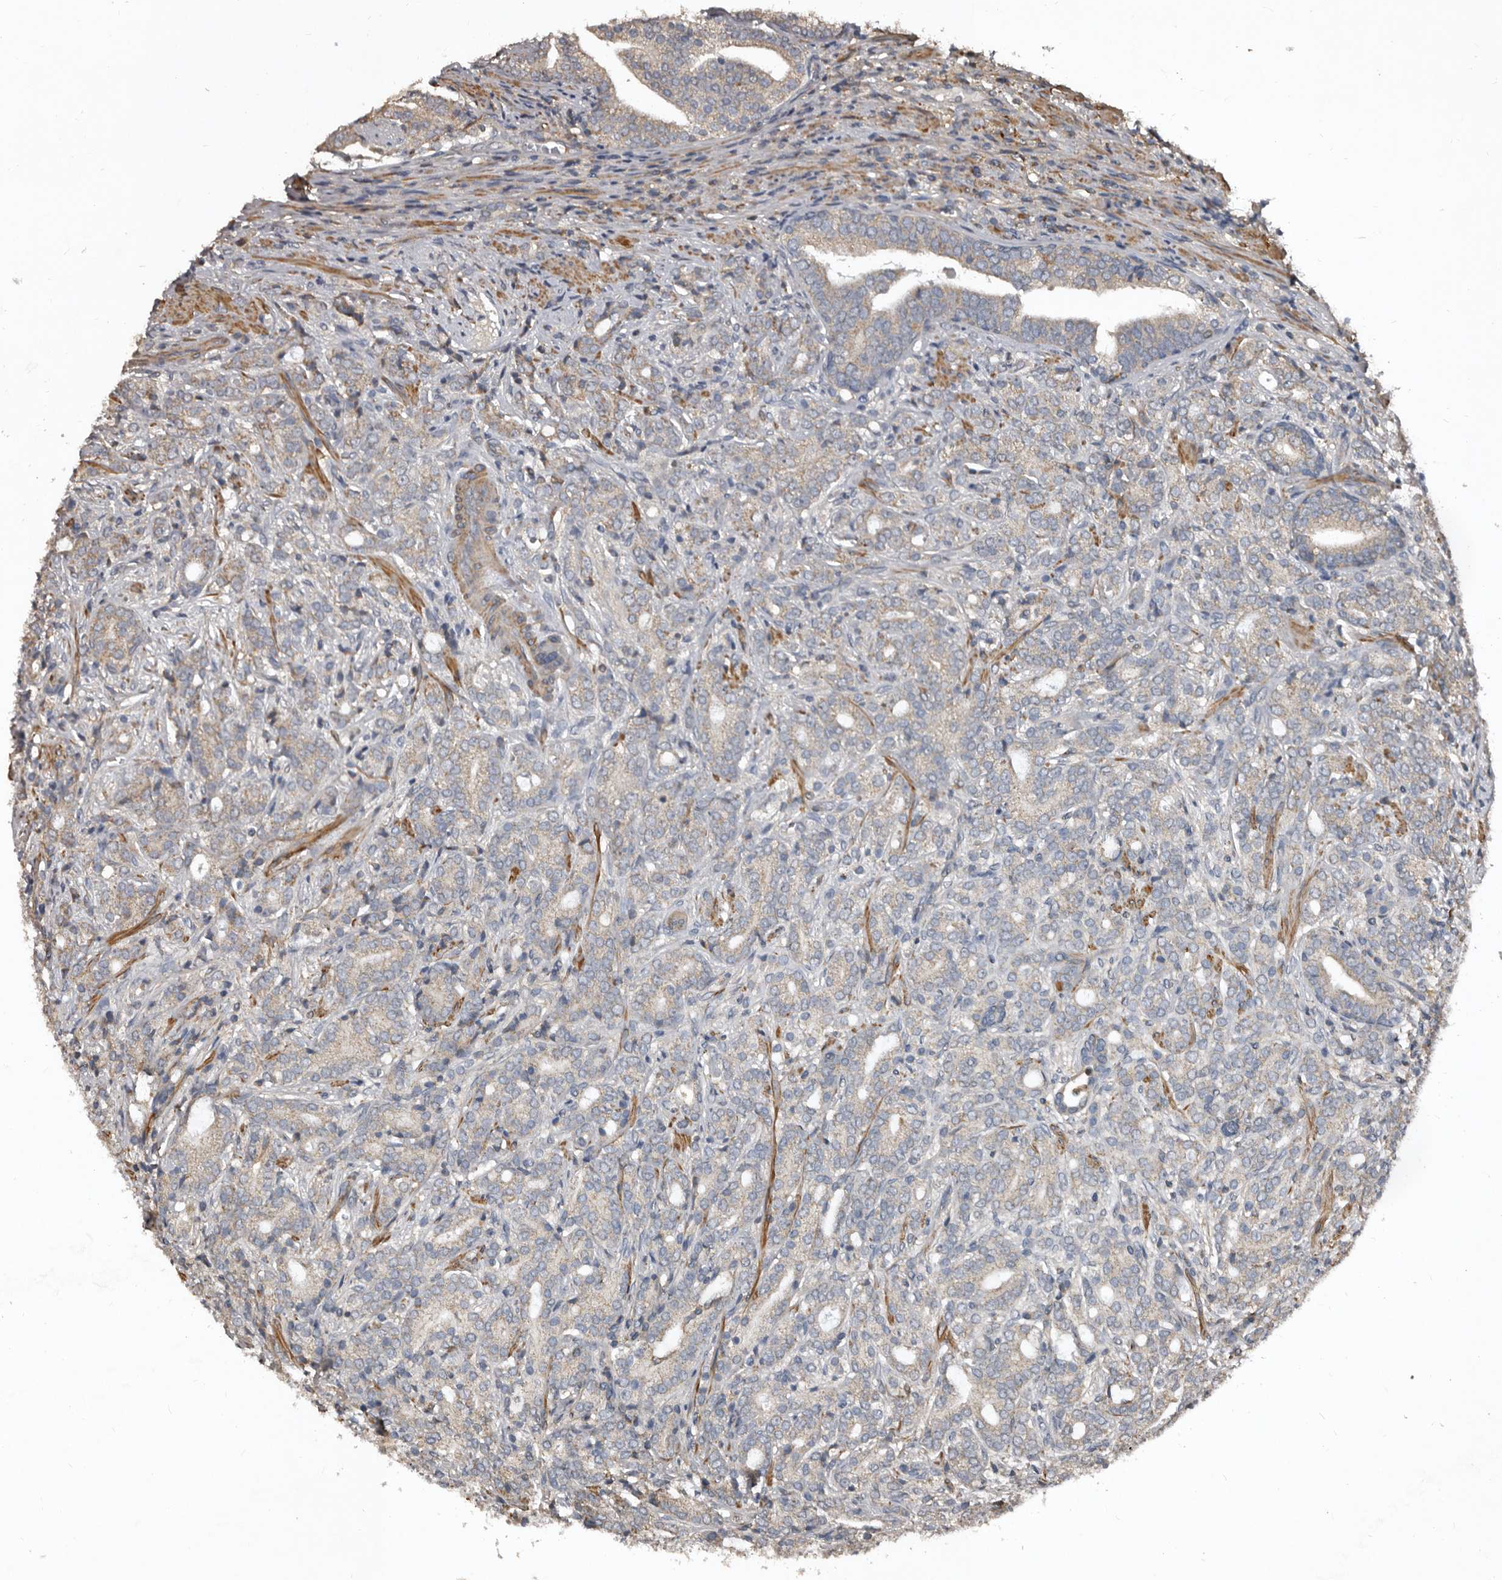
{"staining": {"intensity": "weak", "quantity": "<25%", "location": "cytoplasmic/membranous"}, "tissue": "prostate cancer", "cell_type": "Tumor cells", "image_type": "cancer", "snomed": [{"axis": "morphology", "description": "Adenocarcinoma, High grade"}, {"axis": "topography", "description": "Prostate"}], "caption": "Immunohistochemical staining of prostate cancer (adenocarcinoma (high-grade)) shows no significant staining in tumor cells.", "gene": "GREB1", "patient": {"sex": "male", "age": 57}}